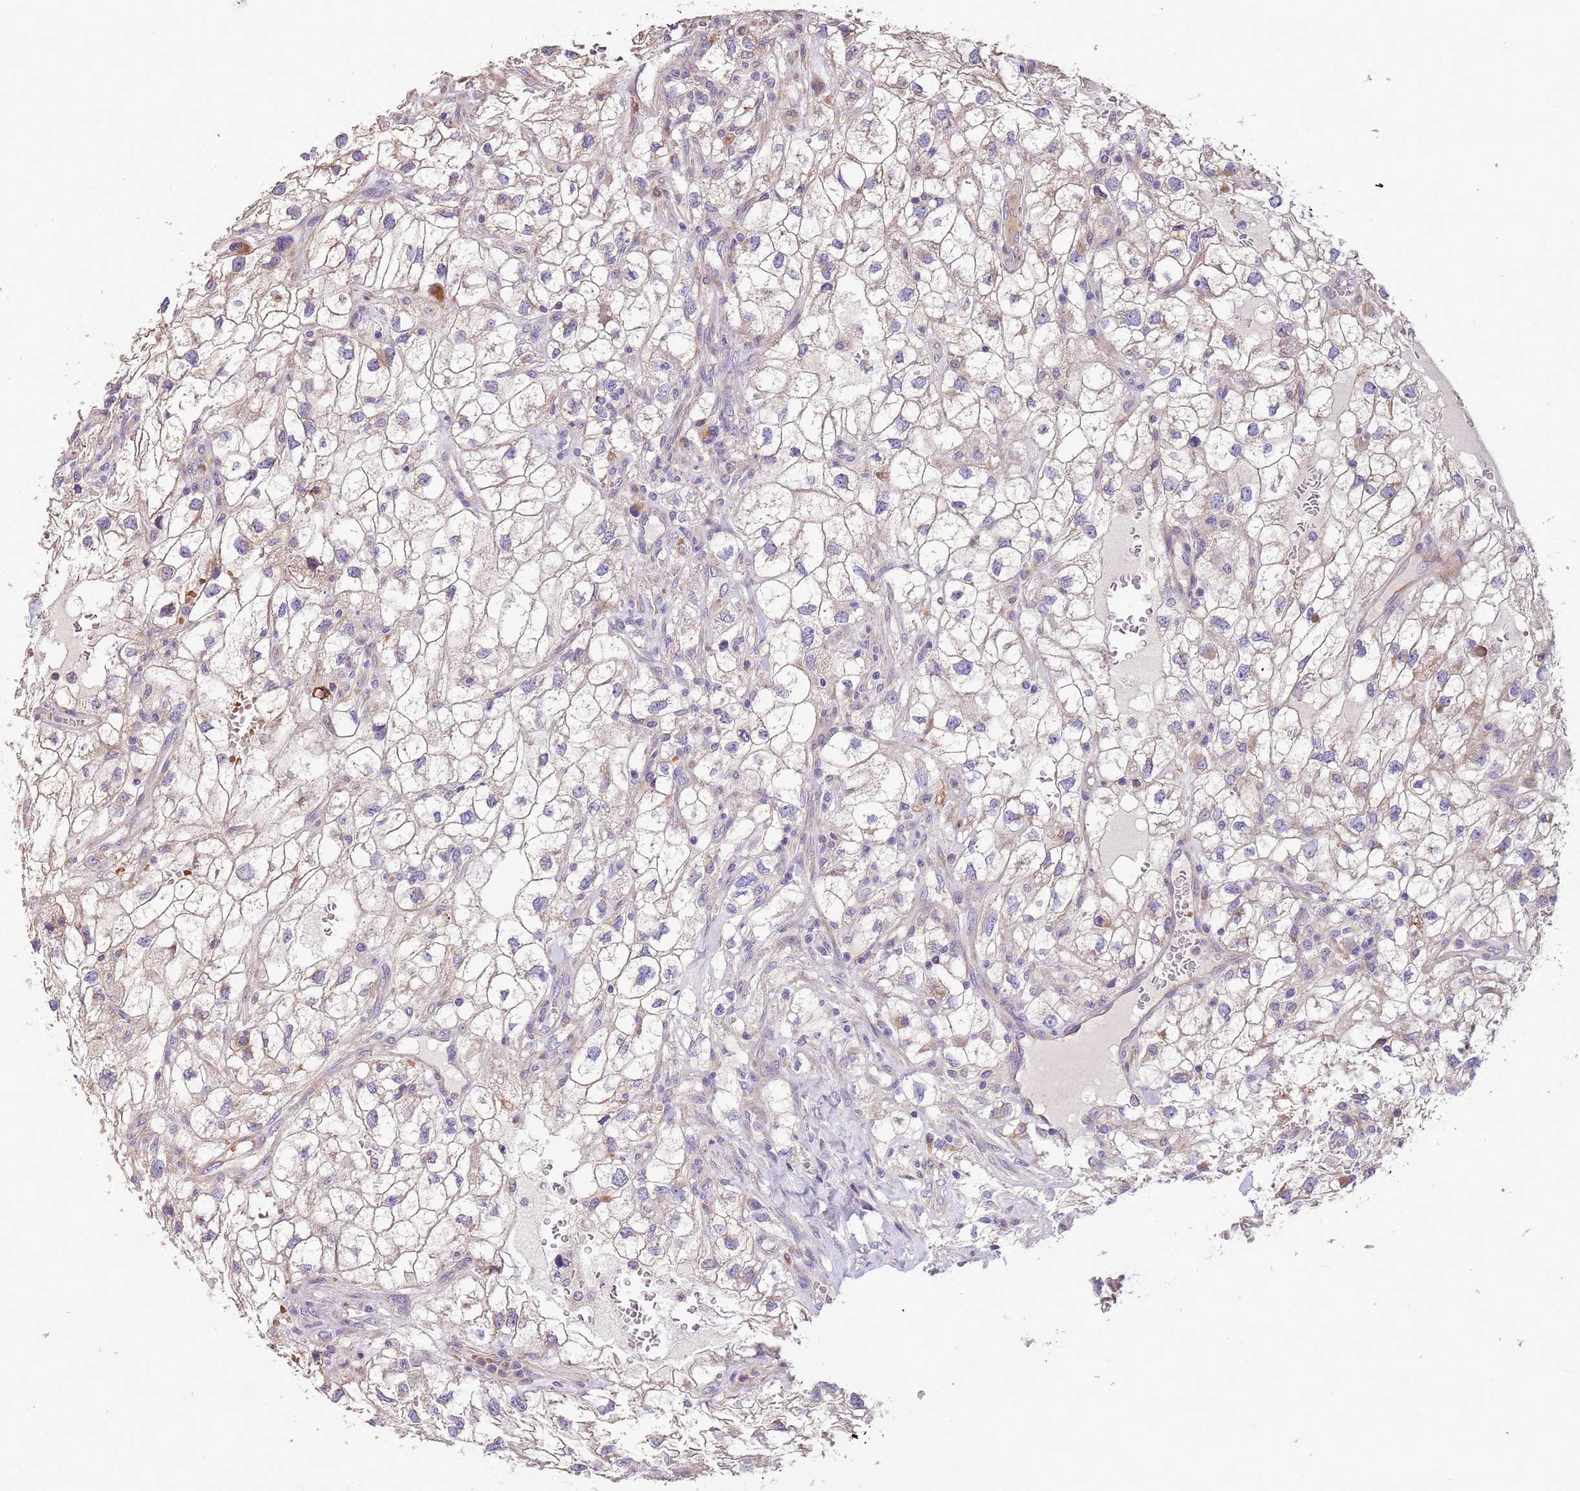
{"staining": {"intensity": "weak", "quantity": "<25%", "location": "cytoplasmic/membranous"}, "tissue": "renal cancer", "cell_type": "Tumor cells", "image_type": "cancer", "snomed": [{"axis": "morphology", "description": "Adenocarcinoma, NOS"}, {"axis": "topography", "description": "Kidney"}], "caption": "Adenocarcinoma (renal) stained for a protein using immunohistochemistry reveals no staining tumor cells.", "gene": "PIGA", "patient": {"sex": "male", "age": 59}}